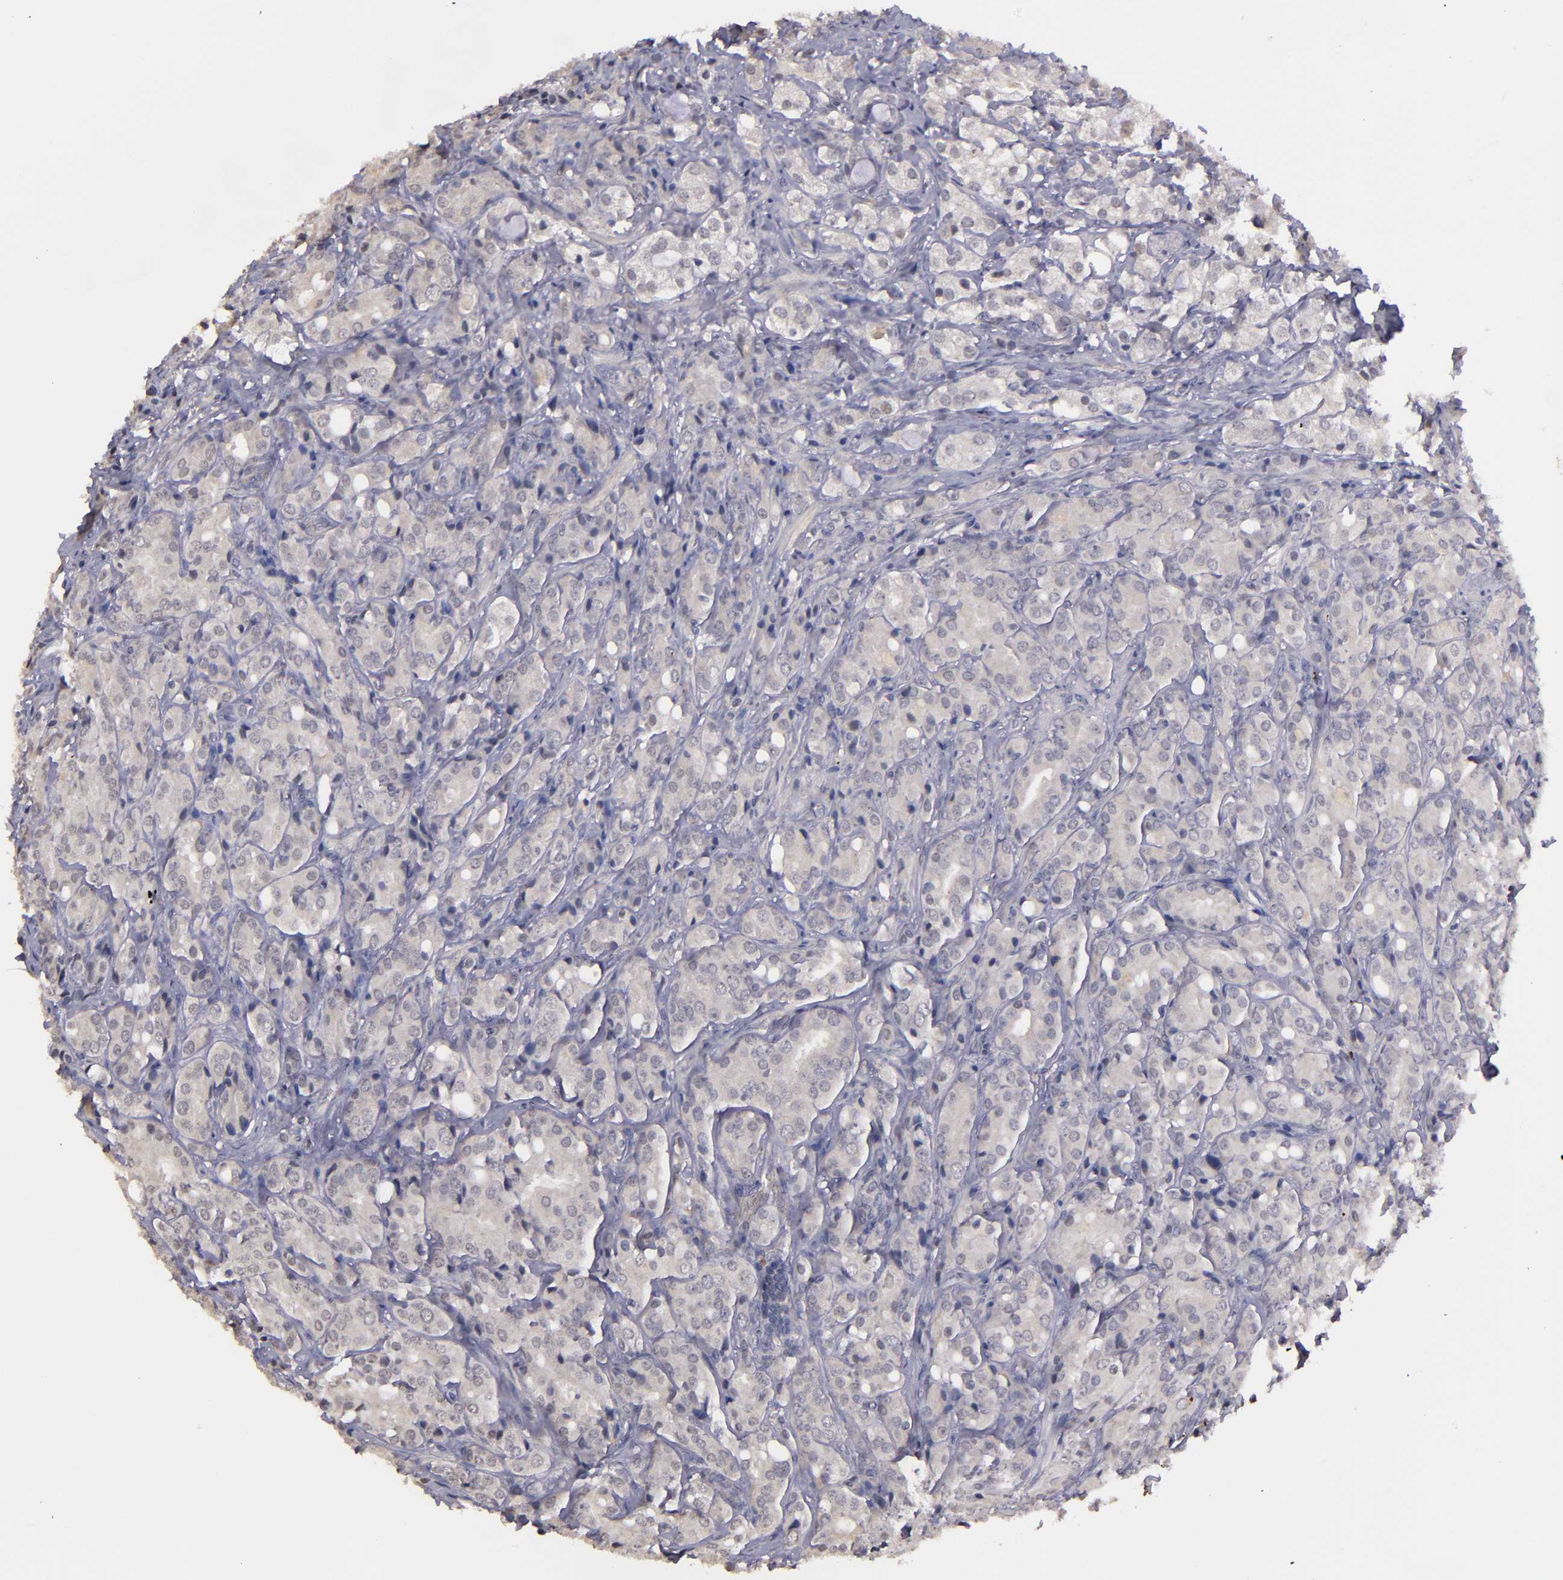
{"staining": {"intensity": "weak", "quantity": ">75%", "location": "cytoplasmic/membranous,nuclear"}, "tissue": "prostate cancer", "cell_type": "Tumor cells", "image_type": "cancer", "snomed": [{"axis": "morphology", "description": "Adenocarcinoma, High grade"}, {"axis": "topography", "description": "Prostate"}], "caption": "Human high-grade adenocarcinoma (prostate) stained with a brown dye reveals weak cytoplasmic/membranous and nuclear positive expression in approximately >75% of tumor cells.", "gene": "NRXN3", "patient": {"sex": "male", "age": 68}}